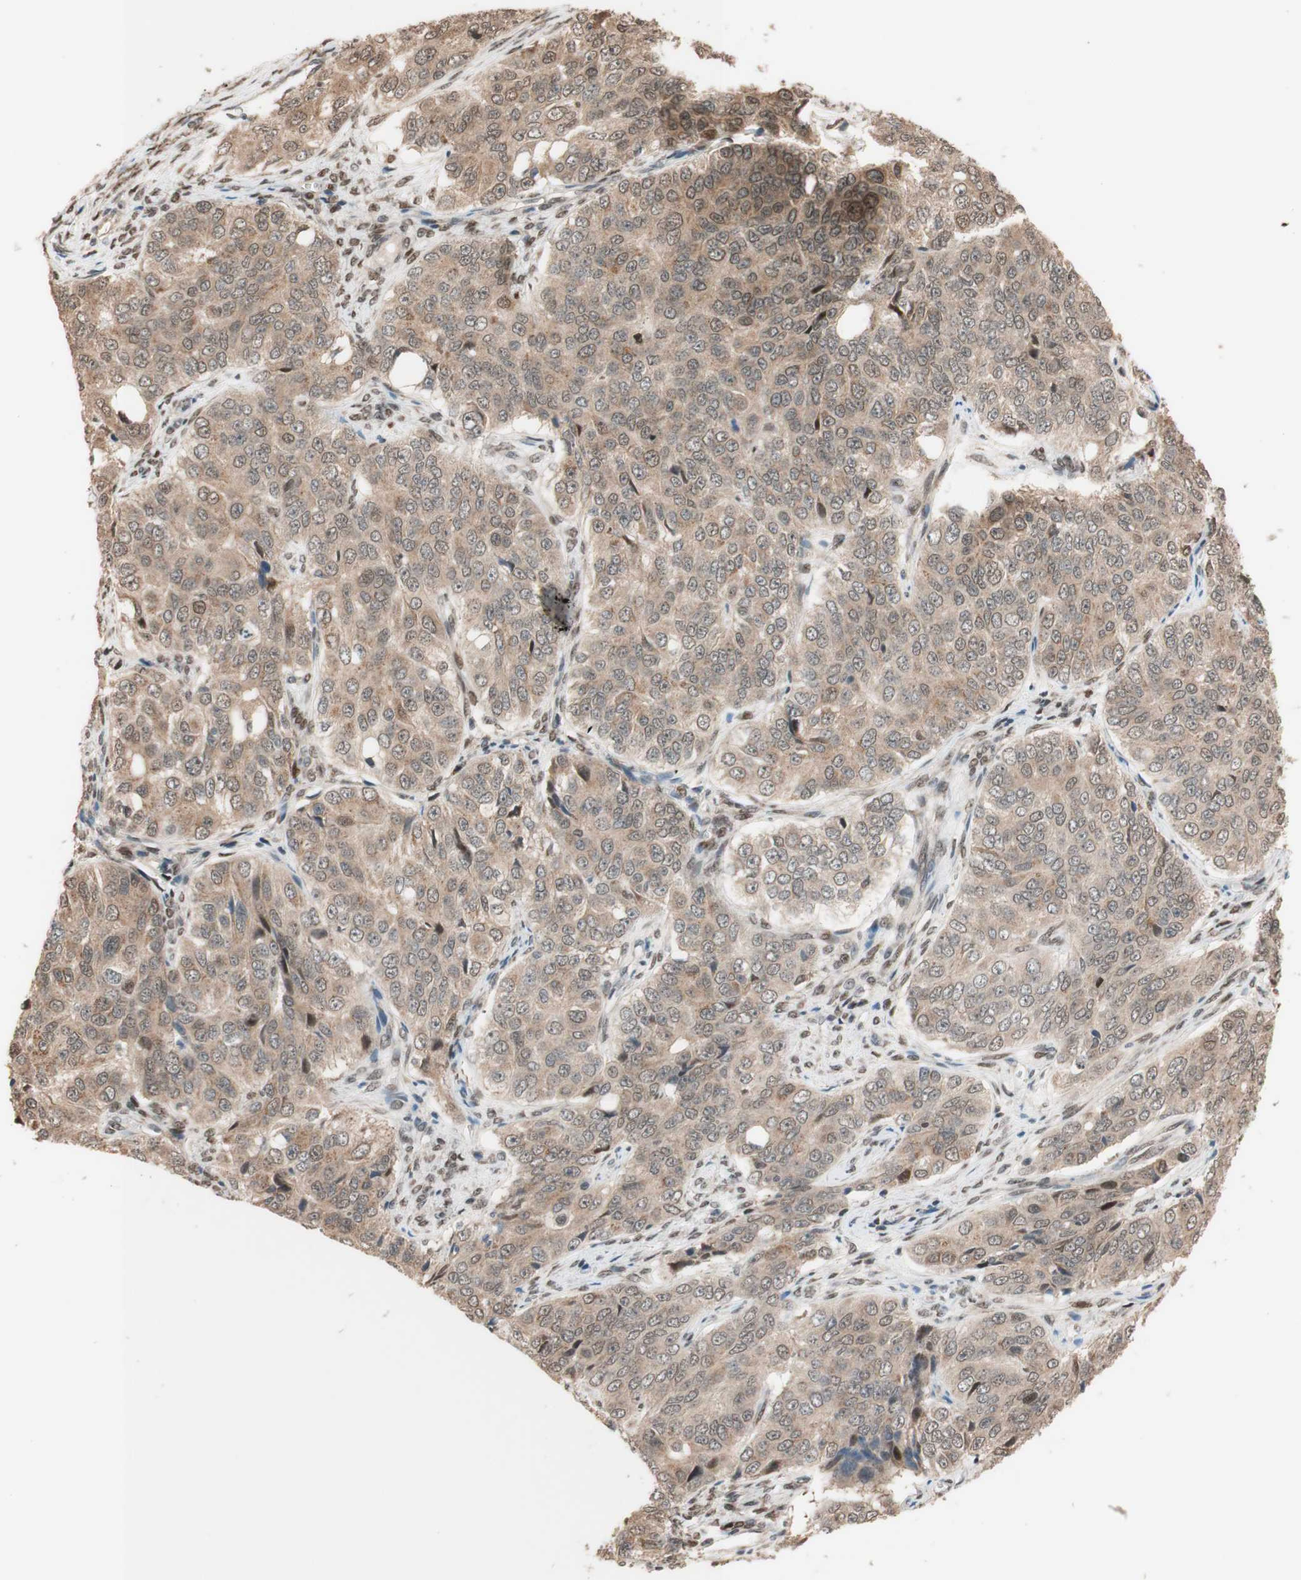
{"staining": {"intensity": "weak", "quantity": ">75%", "location": "cytoplasmic/membranous"}, "tissue": "ovarian cancer", "cell_type": "Tumor cells", "image_type": "cancer", "snomed": [{"axis": "morphology", "description": "Carcinoma, endometroid"}, {"axis": "topography", "description": "Ovary"}], "caption": "Weak cytoplasmic/membranous protein staining is identified in about >75% of tumor cells in ovarian endometroid carcinoma. (DAB (3,3'-diaminobenzidine) = brown stain, brightfield microscopy at high magnification).", "gene": "CCNC", "patient": {"sex": "female", "age": 51}}